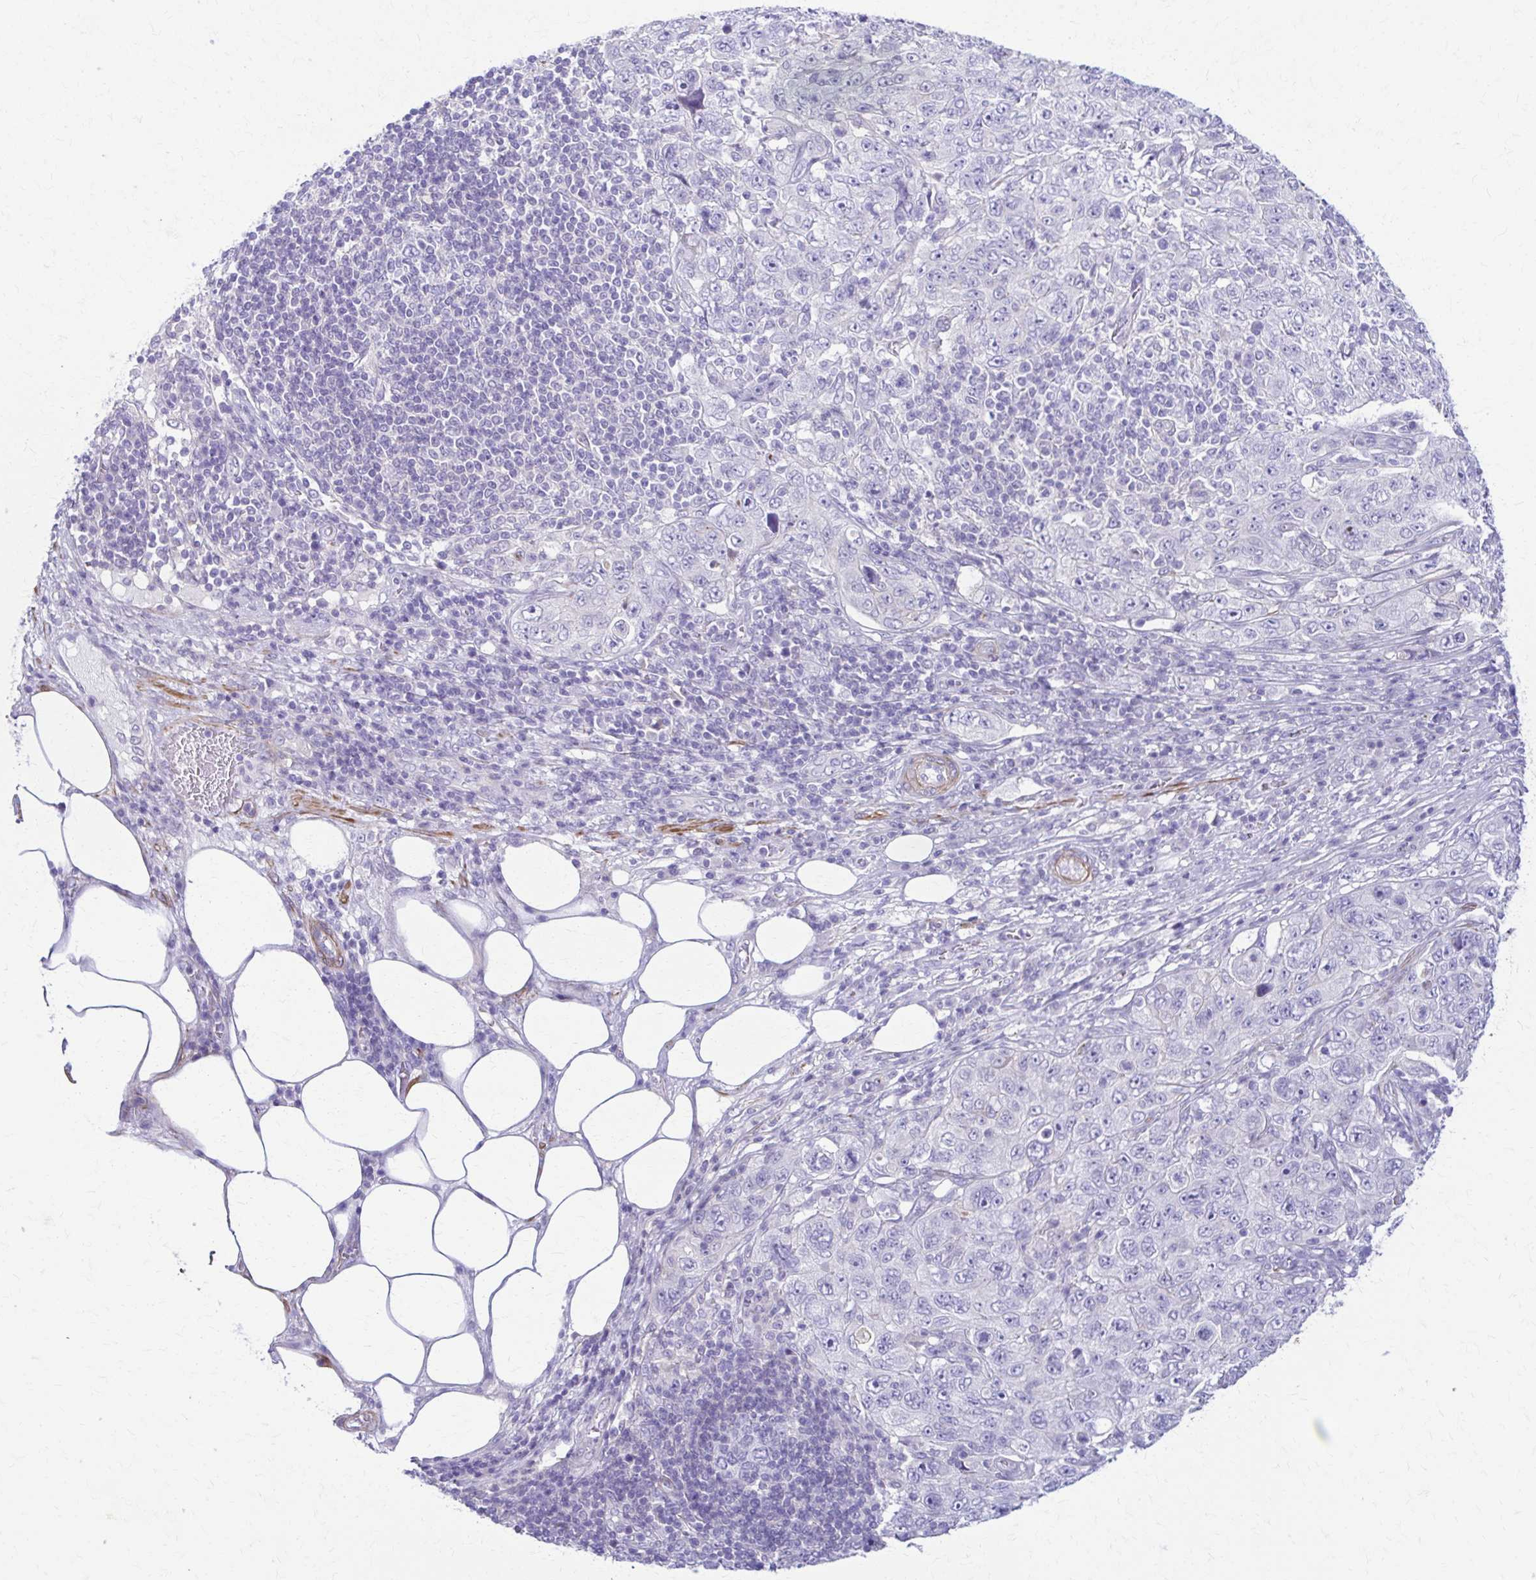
{"staining": {"intensity": "negative", "quantity": "none", "location": "none"}, "tissue": "pancreatic cancer", "cell_type": "Tumor cells", "image_type": "cancer", "snomed": [{"axis": "morphology", "description": "Adenocarcinoma, NOS"}, {"axis": "topography", "description": "Pancreas"}], "caption": "Tumor cells show no significant protein positivity in pancreatic cancer.", "gene": "DSP", "patient": {"sex": "male", "age": 68}}